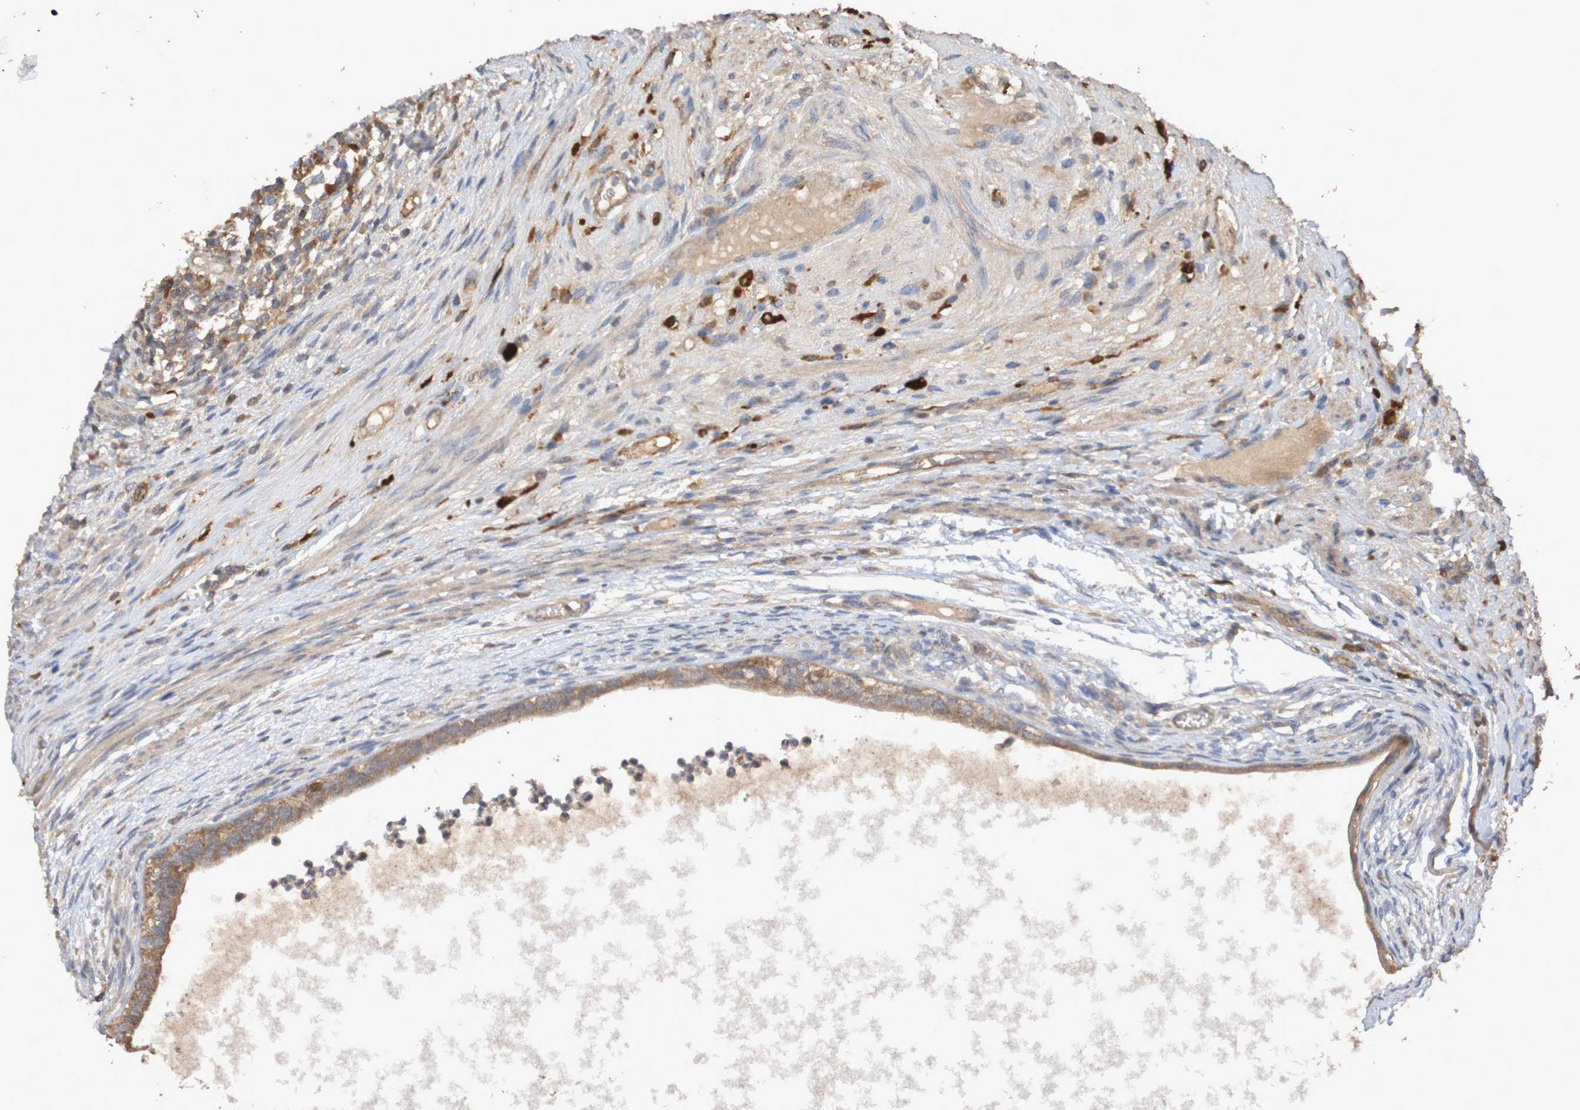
{"staining": {"intensity": "moderate", "quantity": ">75%", "location": "cytoplasmic/membranous"}, "tissue": "testis cancer", "cell_type": "Tumor cells", "image_type": "cancer", "snomed": [{"axis": "morphology", "description": "Carcinoma, Embryonal, NOS"}, {"axis": "topography", "description": "Testis"}], "caption": "Protein staining of testis cancer (embryonal carcinoma) tissue demonstrates moderate cytoplasmic/membranous positivity in about >75% of tumor cells.", "gene": "PHYH", "patient": {"sex": "male", "age": 26}}